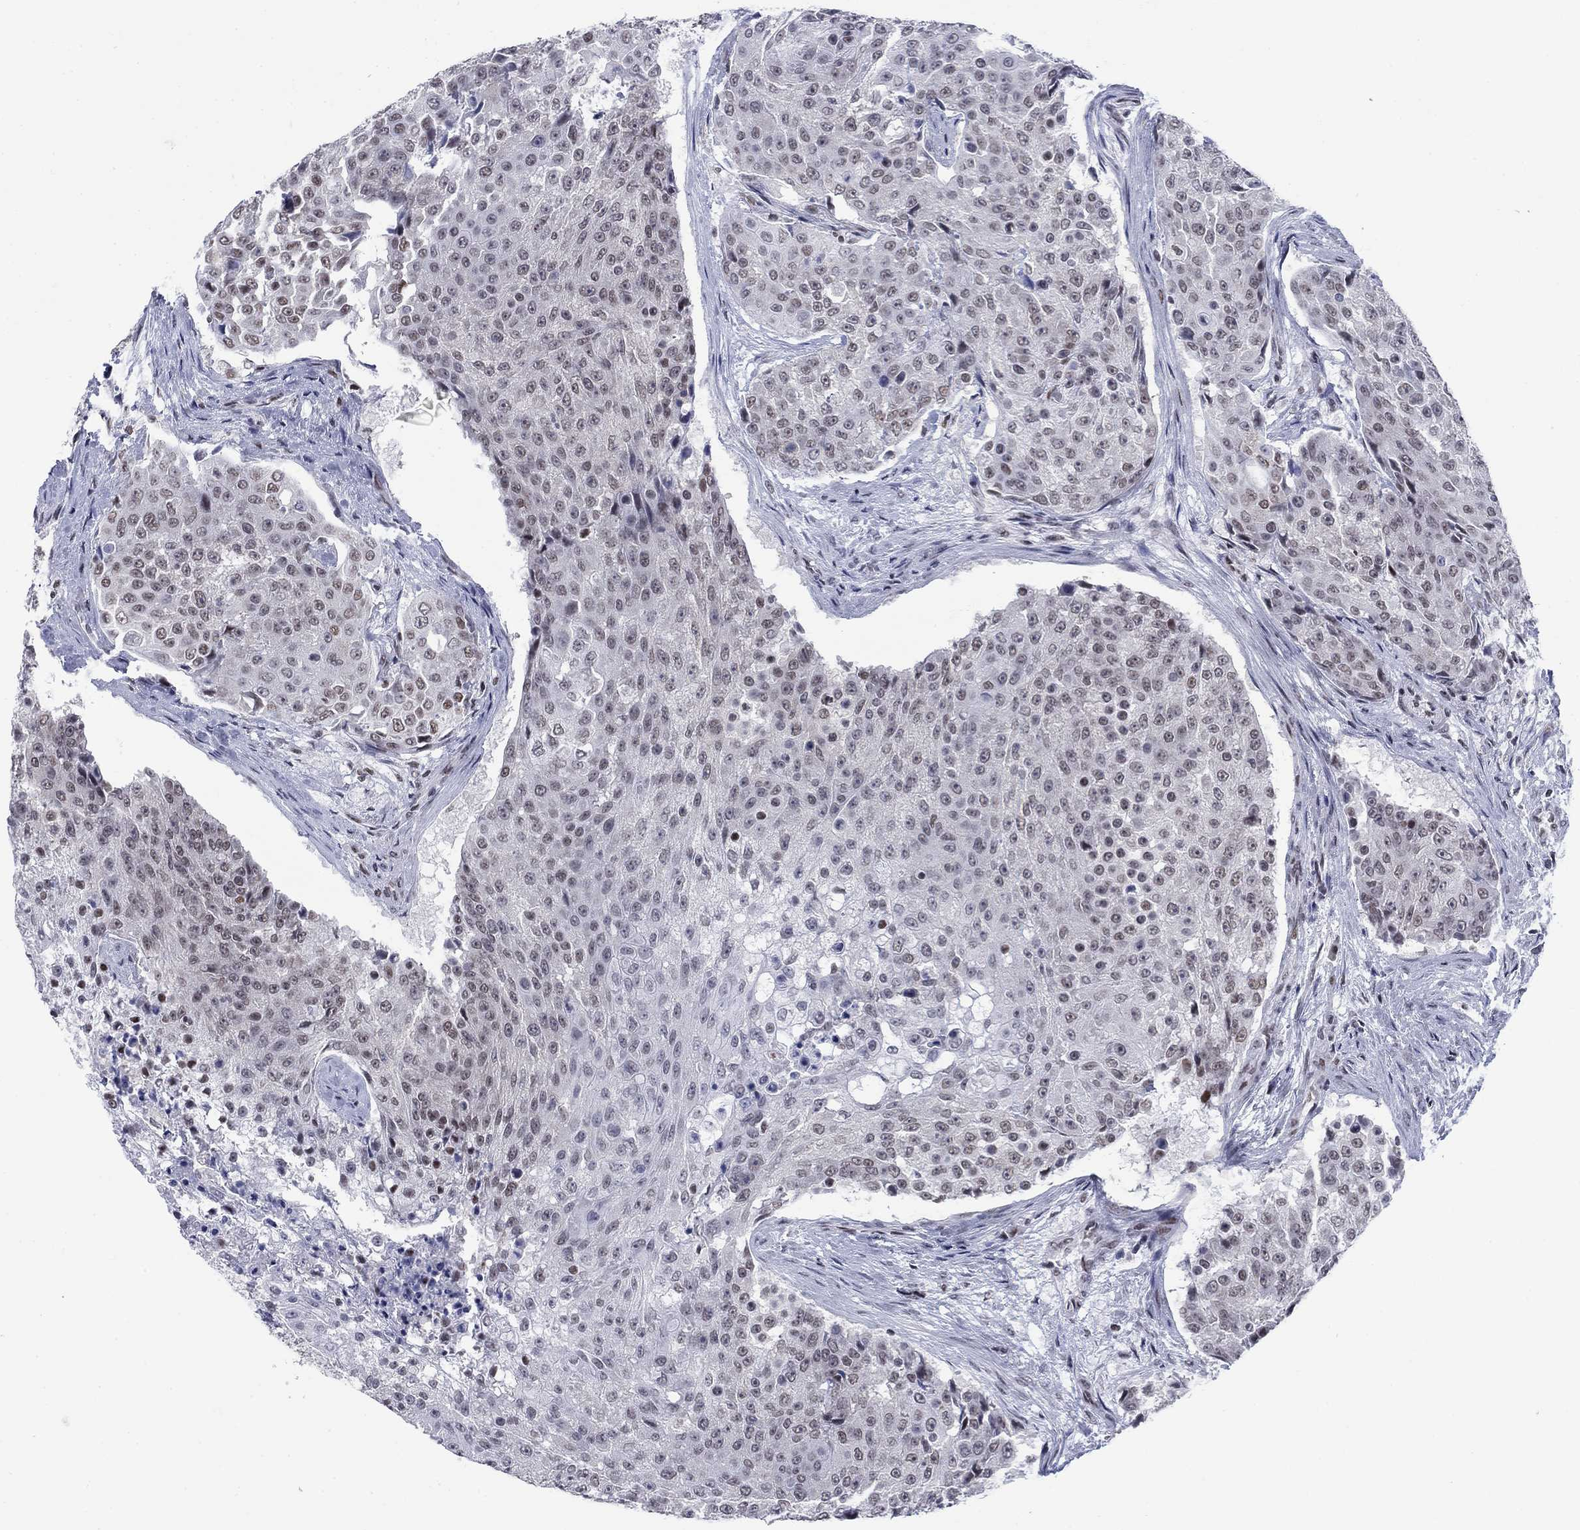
{"staining": {"intensity": "negative", "quantity": "none", "location": "none"}, "tissue": "urothelial cancer", "cell_type": "Tumor cells", "image_type": "cancer", "snomed": [{"axis": "morphology", "description": "Urothelial carcinoma, High grade"}, {"axis": "topography", "description": "Urinary bladder"}], "caption": "IHC histopathology image of neoplastic tissue: high-grade urothelial carcinoma stained with DAB shows no significant protein staining in tumor cells.", "gene": "NPAS3", "patient": {"sex": "female", "age": 63}}